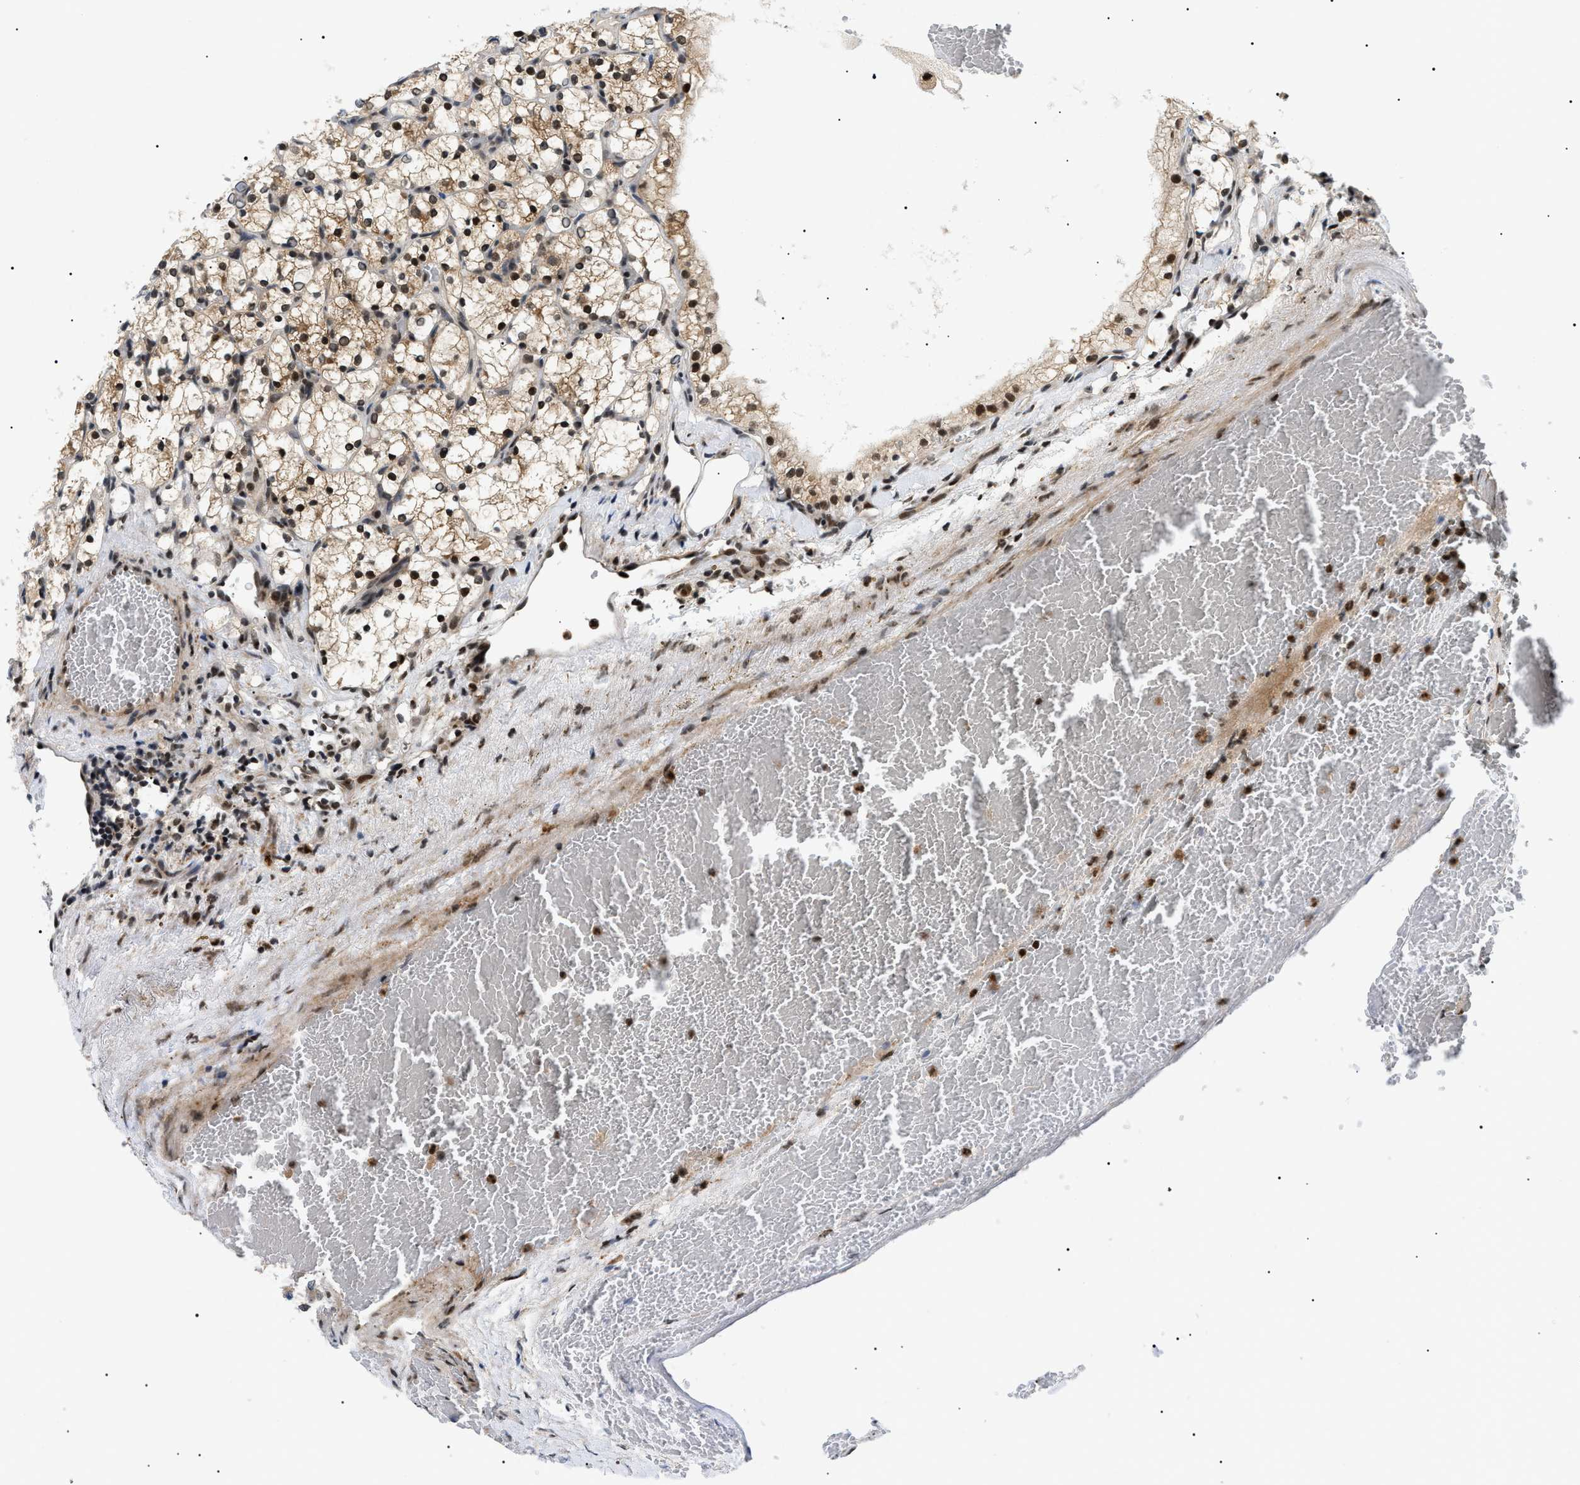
{"staining": {"intensity": "strong", "quantity": ">75%", "location": "cytoplasmic/membranous,nuclear"}, "tissue": "renal cancer", "cell_type": "Tumor cells", "image_type": "cancer", "snomed": [{"axis": "morphology", "description": "Adenocarcinoma, NOS"}, {"axis": "topography", "description": "Kidney"}], "caption": "Protein expression analysis of renal cancer (adenocarcinoma) exhibits strong cytoplasmic/membranous and nuclear staining in approximately >75% of tumor cells.", "gene": "RBM15", "patient": {"sex": "female", "age": 69}}